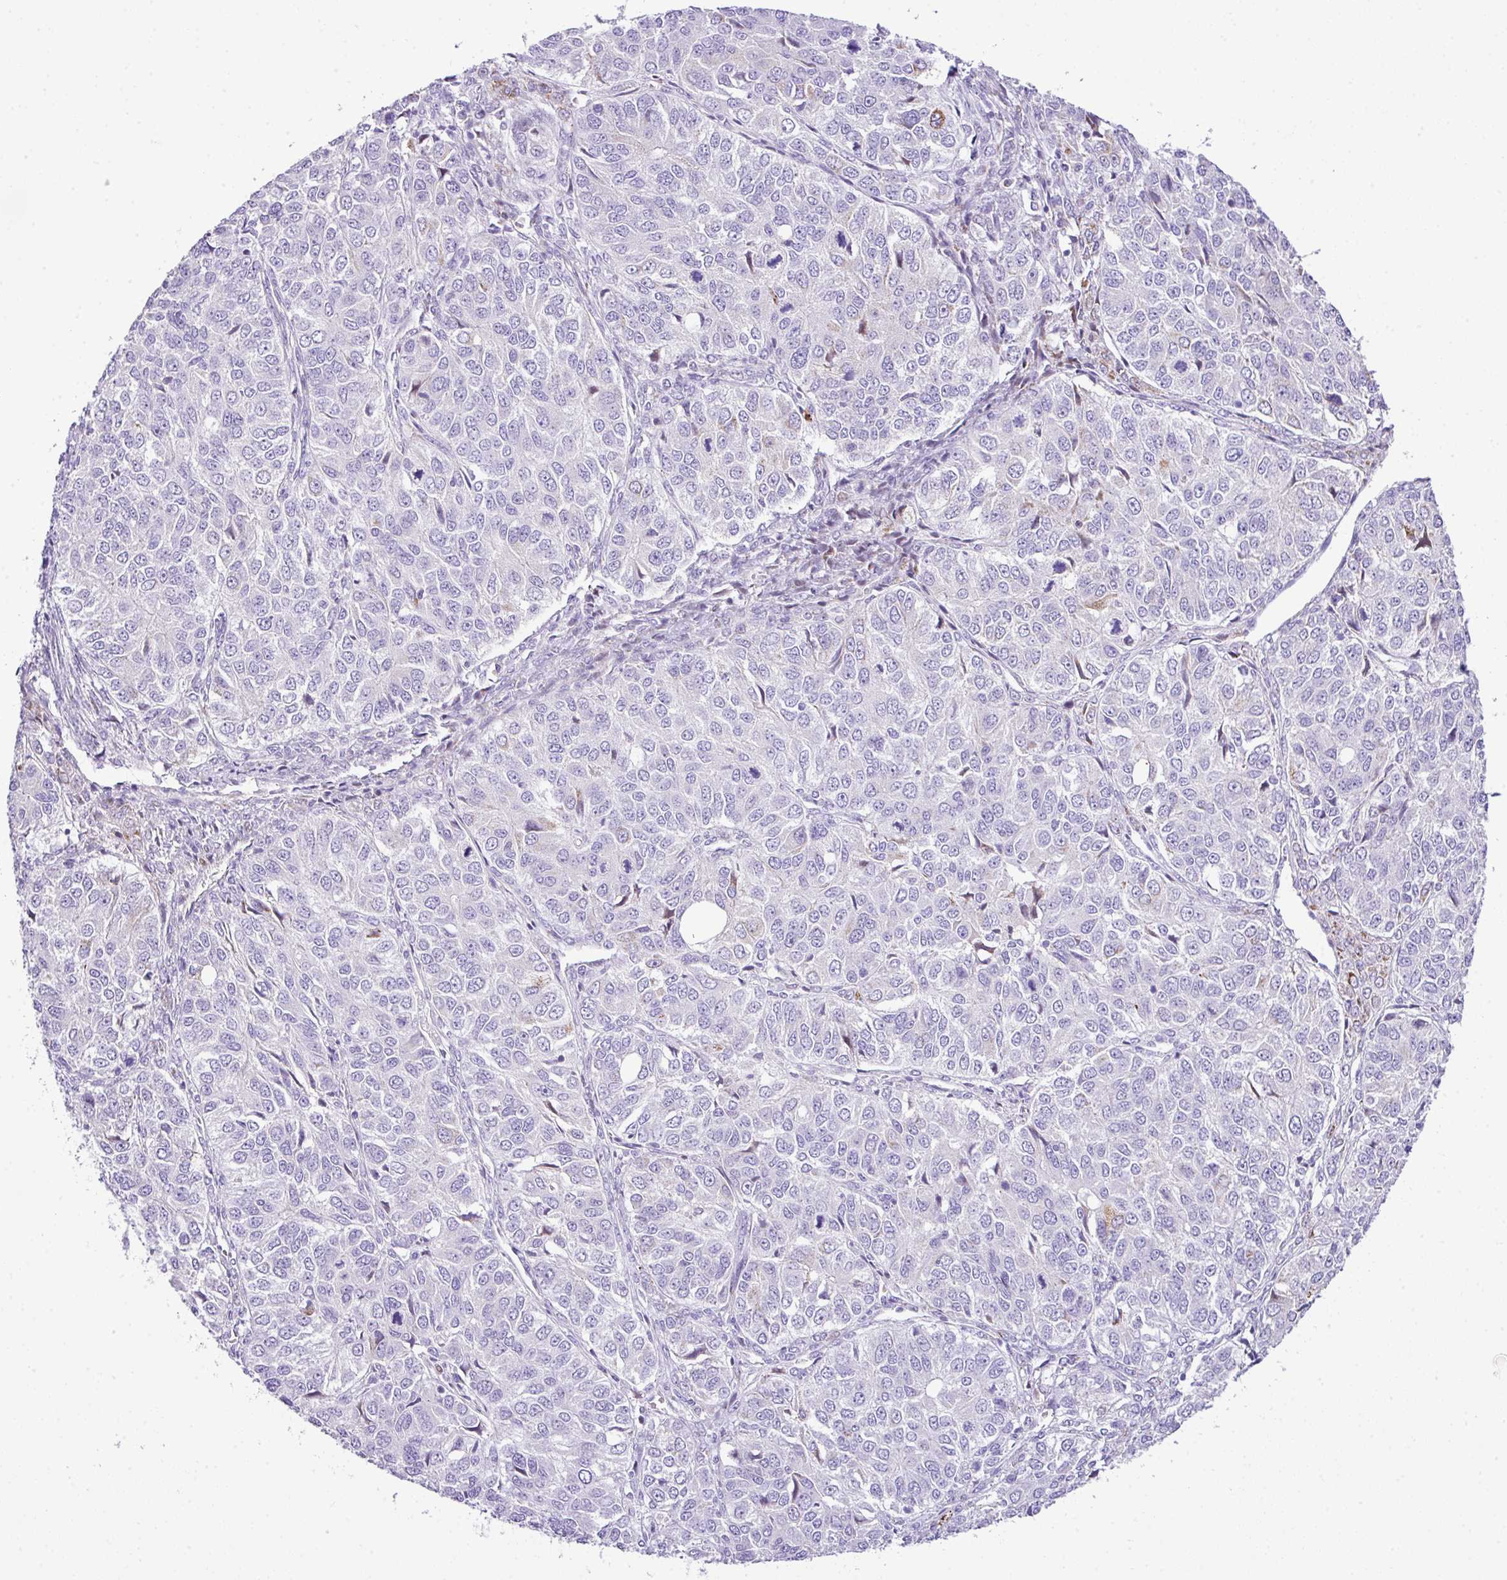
{"staining": {"intensity": "negative", "quantity": "none", "location": "none"}, "tissue": "ovarian cancer", "cell_type": "Tumor cells", "image_type": "cancer", "snomed": [{"axis": "morphology", "description": "Carcinoma, endometroid"}, {"axis": "topography", "description": "Ovary"}], "caption": "Image shows no significant protein positivity in tumor cells of endometroid carcinoma (ovarian).", "gene": "RCAN2", "patient": {"sex": "female", "age": 51}}